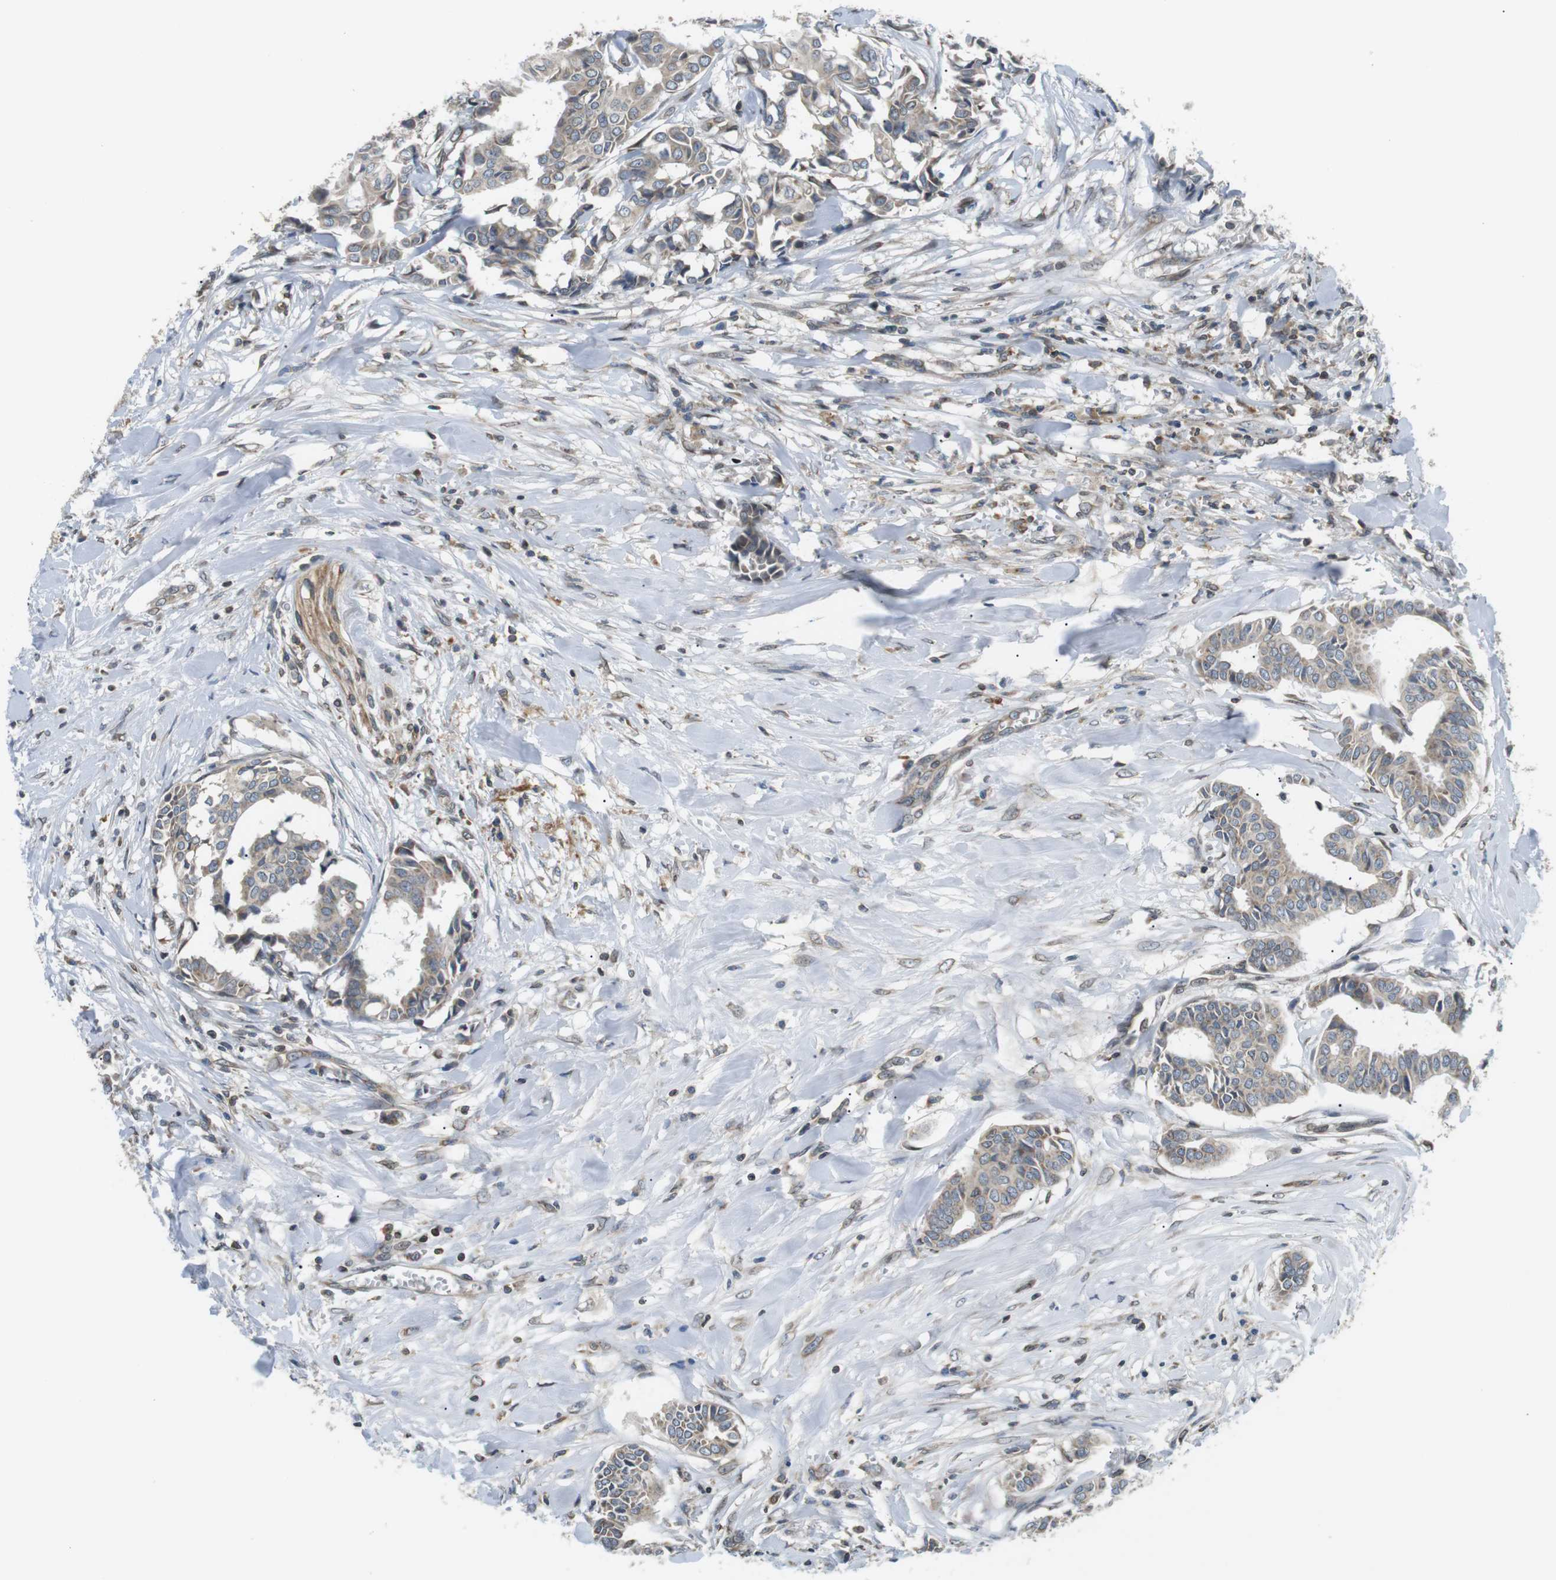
{"staining": {"intensity": "negative", "quantity": "none", "location": "none"}, "tissue": "head and neck cancer", "cell_type": "Tumor cells", "image_type": "cancer", "snomed": [{"axis": "morphology", "description": "Adenocarcinoma, NOS"}, {"axis": "topography", "description": "Salivary gland"}, {"axis": "topography", "description": "Head-Neck"}], "caption": "The IHC image has no significant staining in tumor cells of head and neck cancer tissue. (DAB immunohistochemistry (IHC), high magnification).", "gene": "TMX4", "patient": {"sex": "female", "age": 59}}